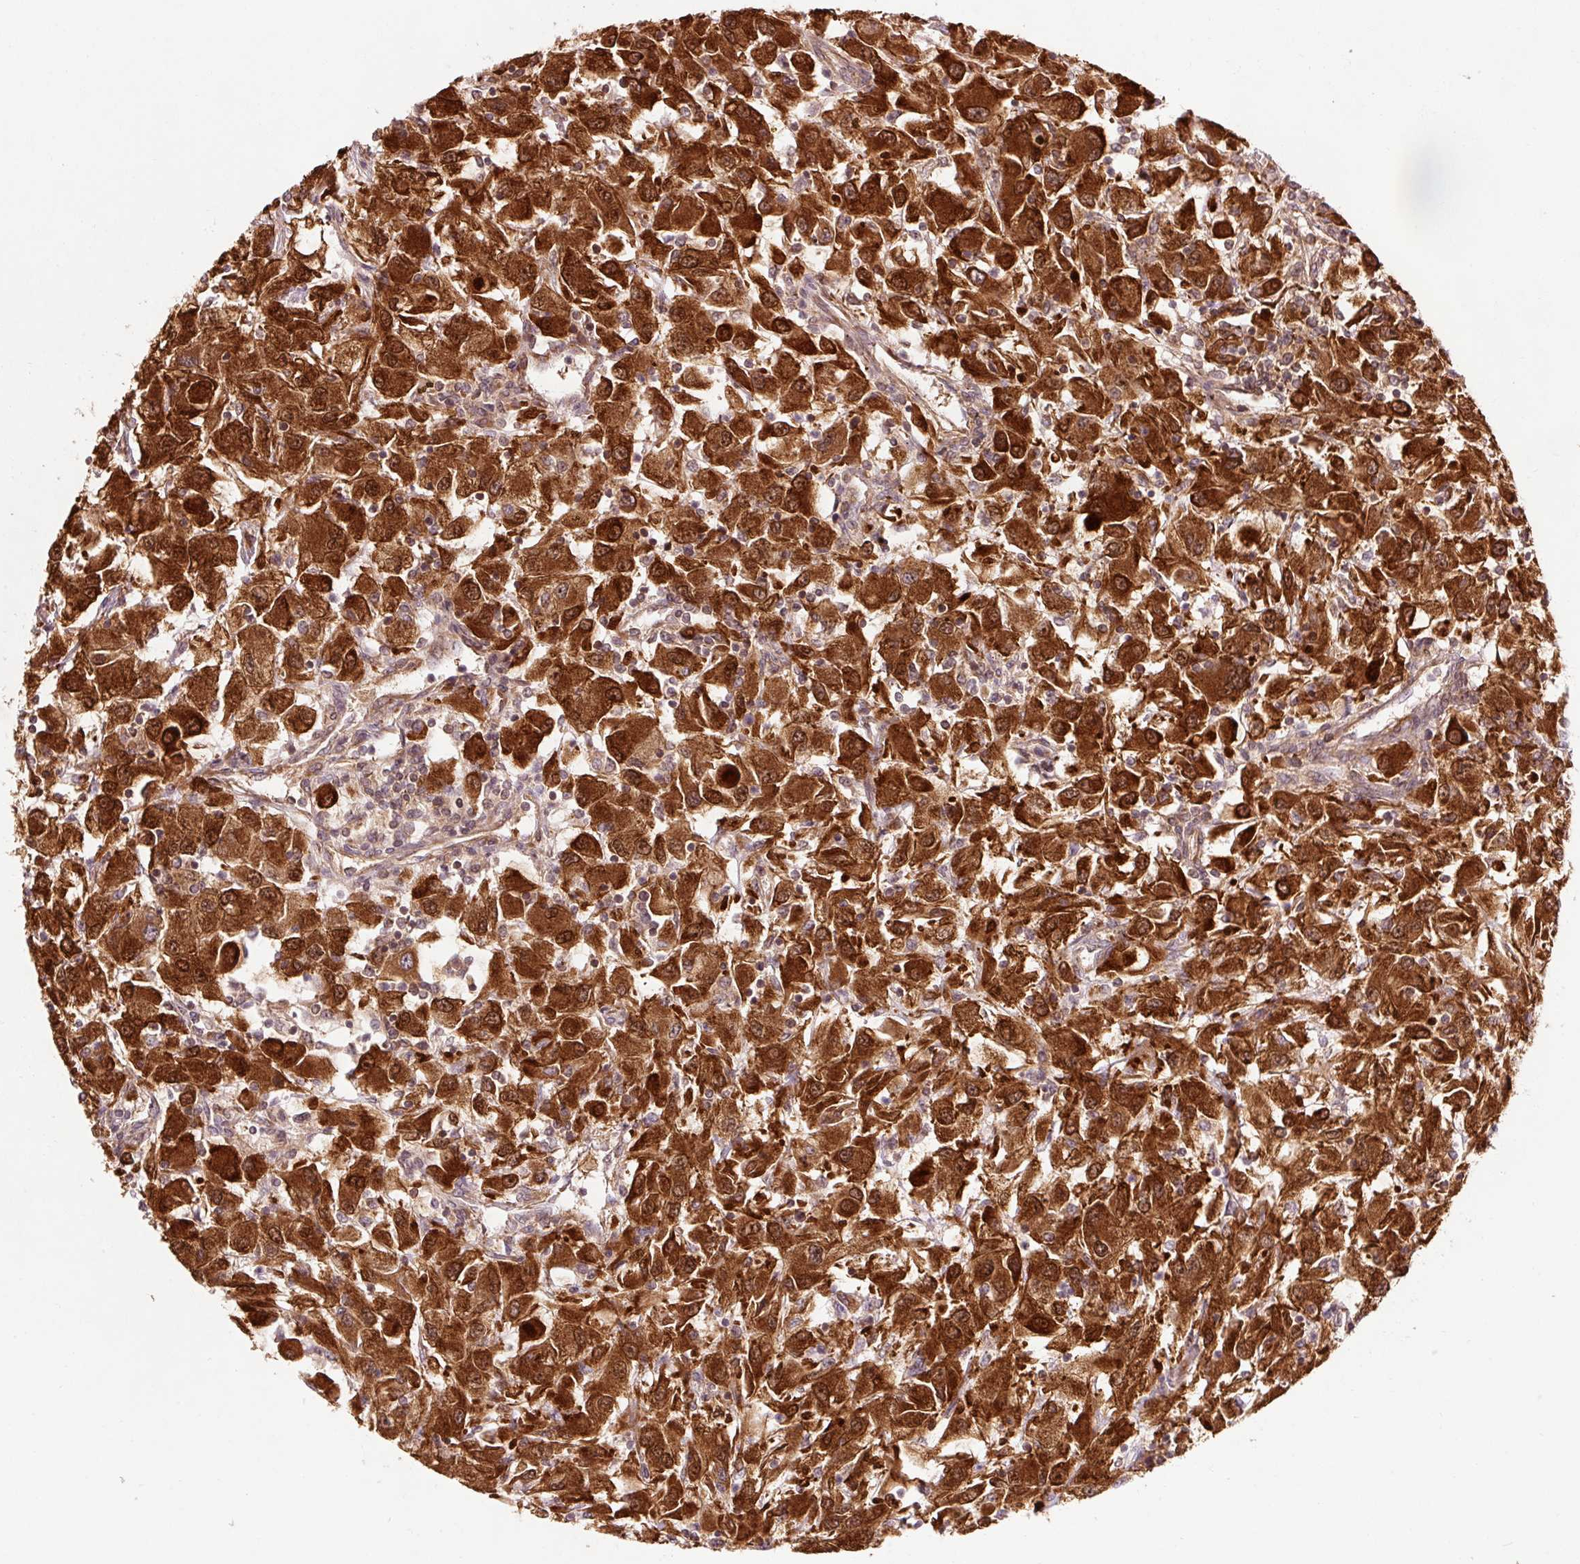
{"staining": {"intensity": "strong", "quantity": ">75%", "location": "cytoplasmic/membranous,nuclear"}, "tissue": "renal cancer", "cell_type": "Tumor cells", "image_type": "cancer", "snomed": [{"axis": "morphology", "description": "Adenocarcinoma, NOS"}, {"axis": "topography", "description": "Kidney"}], "caption": "Protein expression analysis of adenocarcinoma (renal) reveals strong cytoplasmic/membranous and nuclear positivity in approximately >75% of tumor cells.", "gene": "PDAP1", "patient": {"sex": "female", "age": 67}}